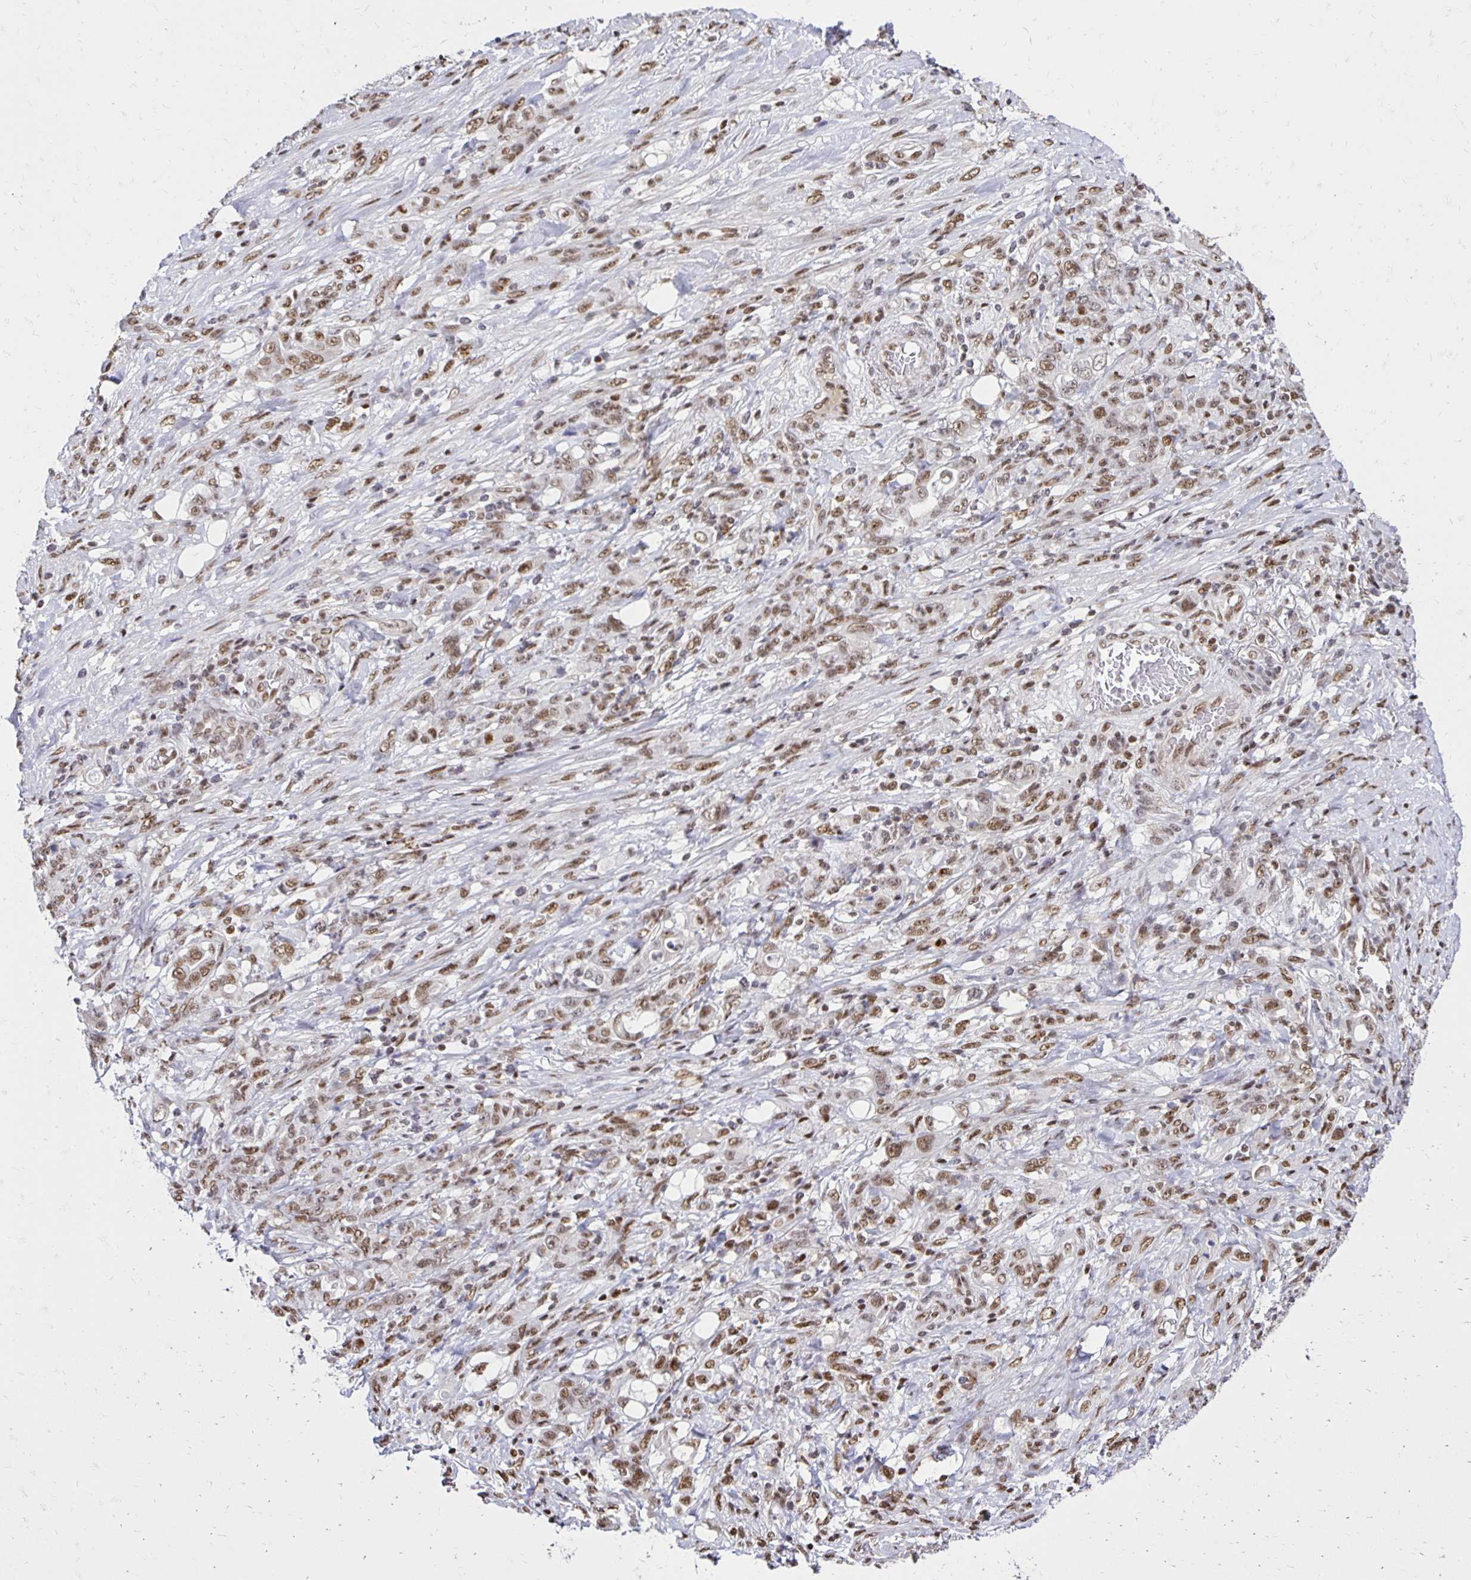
{"staining": {"intensity": "moderate", "quantity": ">75%", "location": "nuclear"}, "tissue": "stomach cancer", "cell_type": "Tumor cells", "image_type": "cancer", "snomed": [{"axis": "morphology", "description": "Adenocarcinoma, NOS"}, {"axis": "topography", "description": "Stomach"}], "caption": "A high-resolution photomicrograph shows IHC staining of stomach cancer, which displays moderate nuclear expression in about >75% of tumor cells.", "gene": "ZNF579", "patient": {"sex": "female", "age": 79}}